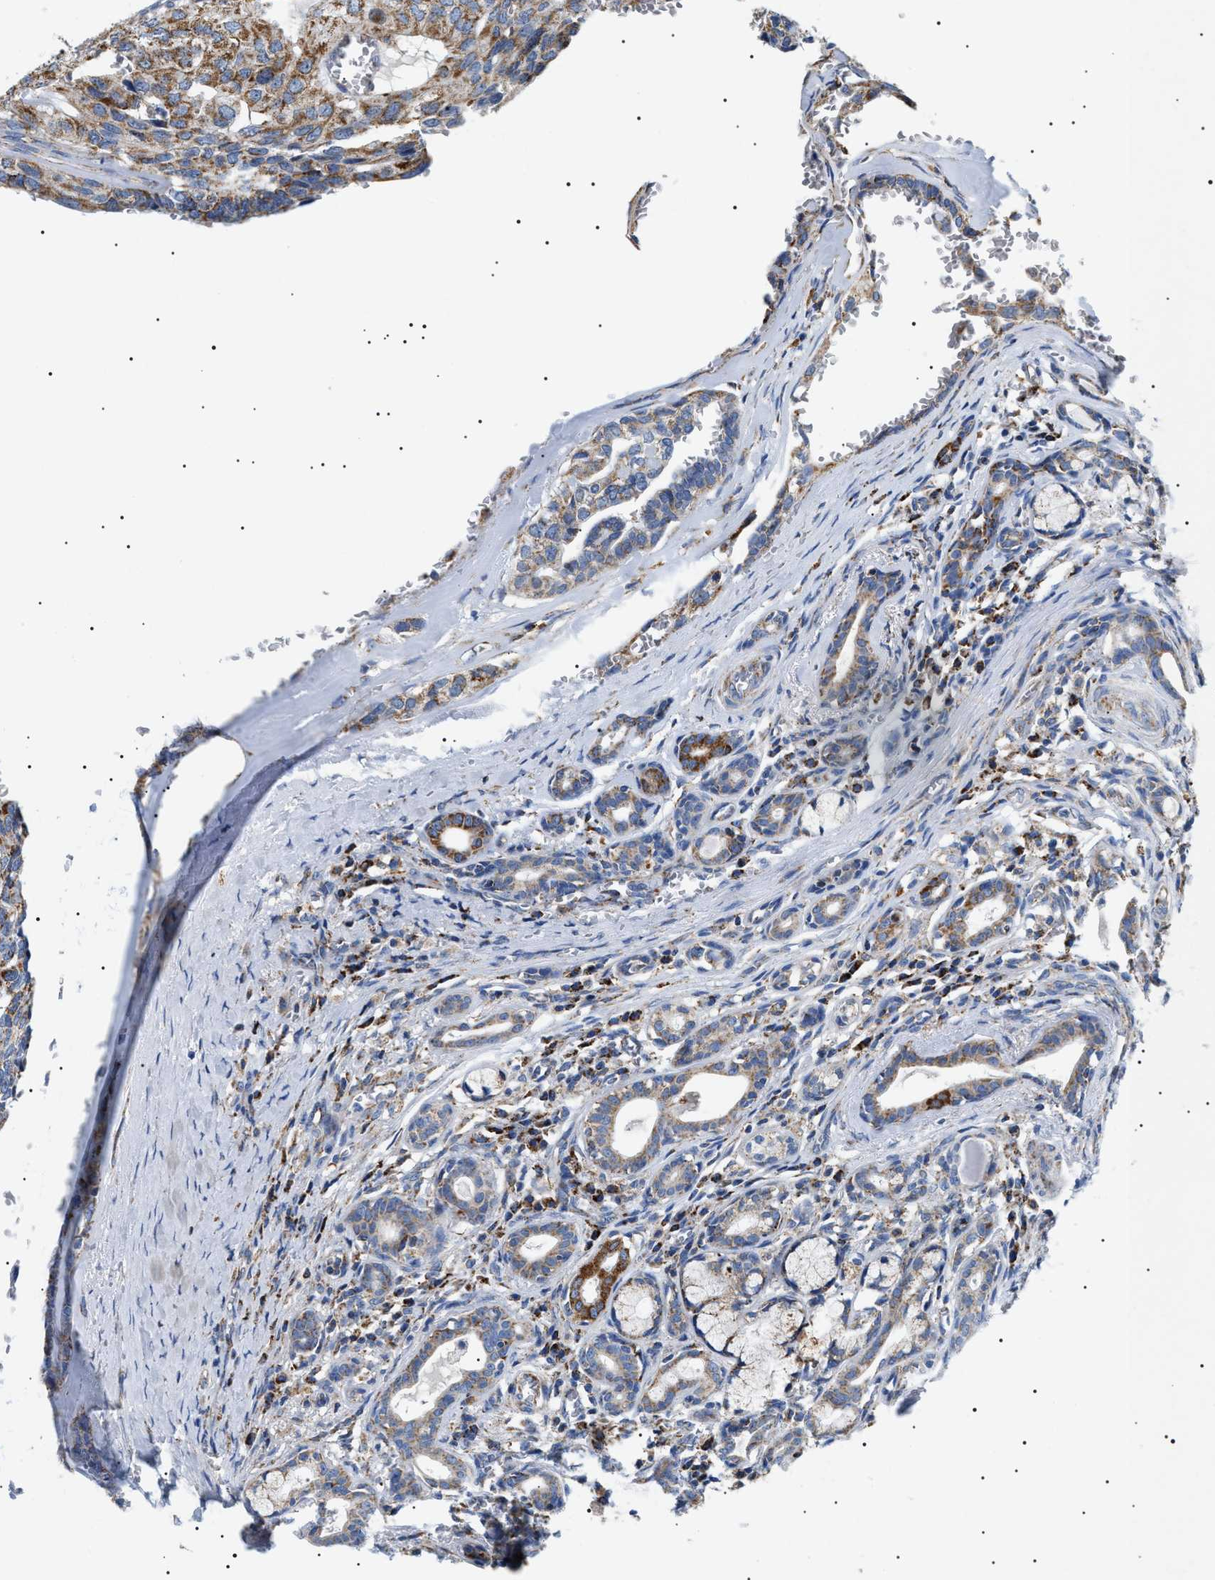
{"staining": {"intensity": "strong", "quantity": ">75%", "location": "cytoplasmic/membranous"}, "tissue": "head and neck cancer", "cell_type": "Tumor cells", "image_type": "cancer", "snomed": [{"axis": "morphology", "description": "Adenocarcinoma, NOS"}, {"axis": "topography", "description": "Salivary gland, NOS"}, {"axis": "topography", "description": "Head-Neck"}], "caption": "Human adenocarcinoma (head and neck) stained for a protein (brown) shows strong cytoplasmic/membranous positive expression in approximately >75% of tumor cells.", "gene": "OXSM", "patient": {"sex": "female", "age": 76}}